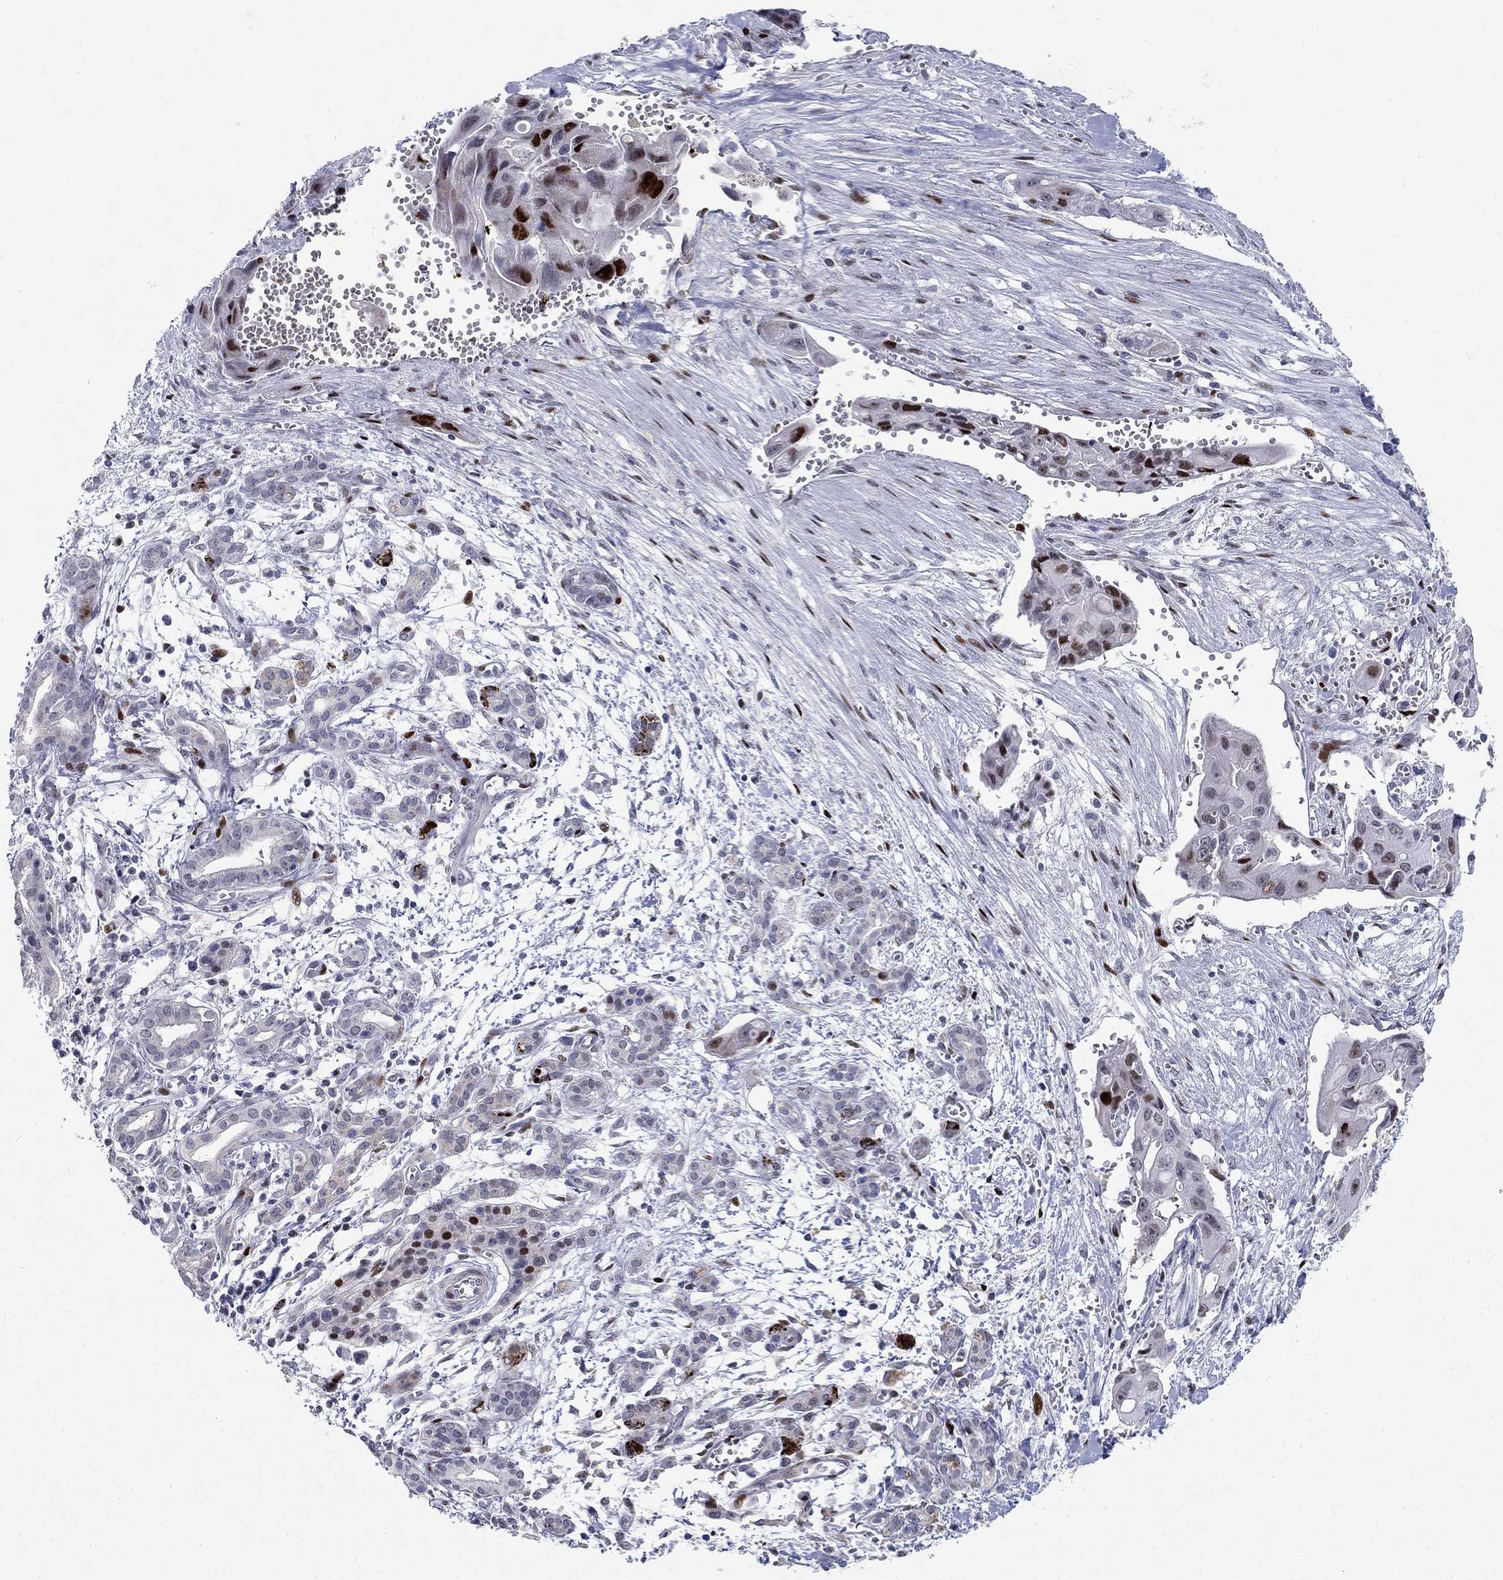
{"staining": {"intensity": "strong", "quantity": "<25%", "location": "nuclear"}, "tissue": "pancreatic cancer", "cell_type": "Tumor cells", "image_type": "cancer", "snomed": [{"axis": "morphology", "description": "Adenocarcinoma, NOS"}, {"axis": "topography", "description": "Pancreas"}], "caption": "Immunohistochemical staining of human pancreatic cancer shows strong nuclear protein expression in approximately <25% of tumor cells.", "gene": "RAPGEF5", "patient": {"sex": "male", "age": 60}}